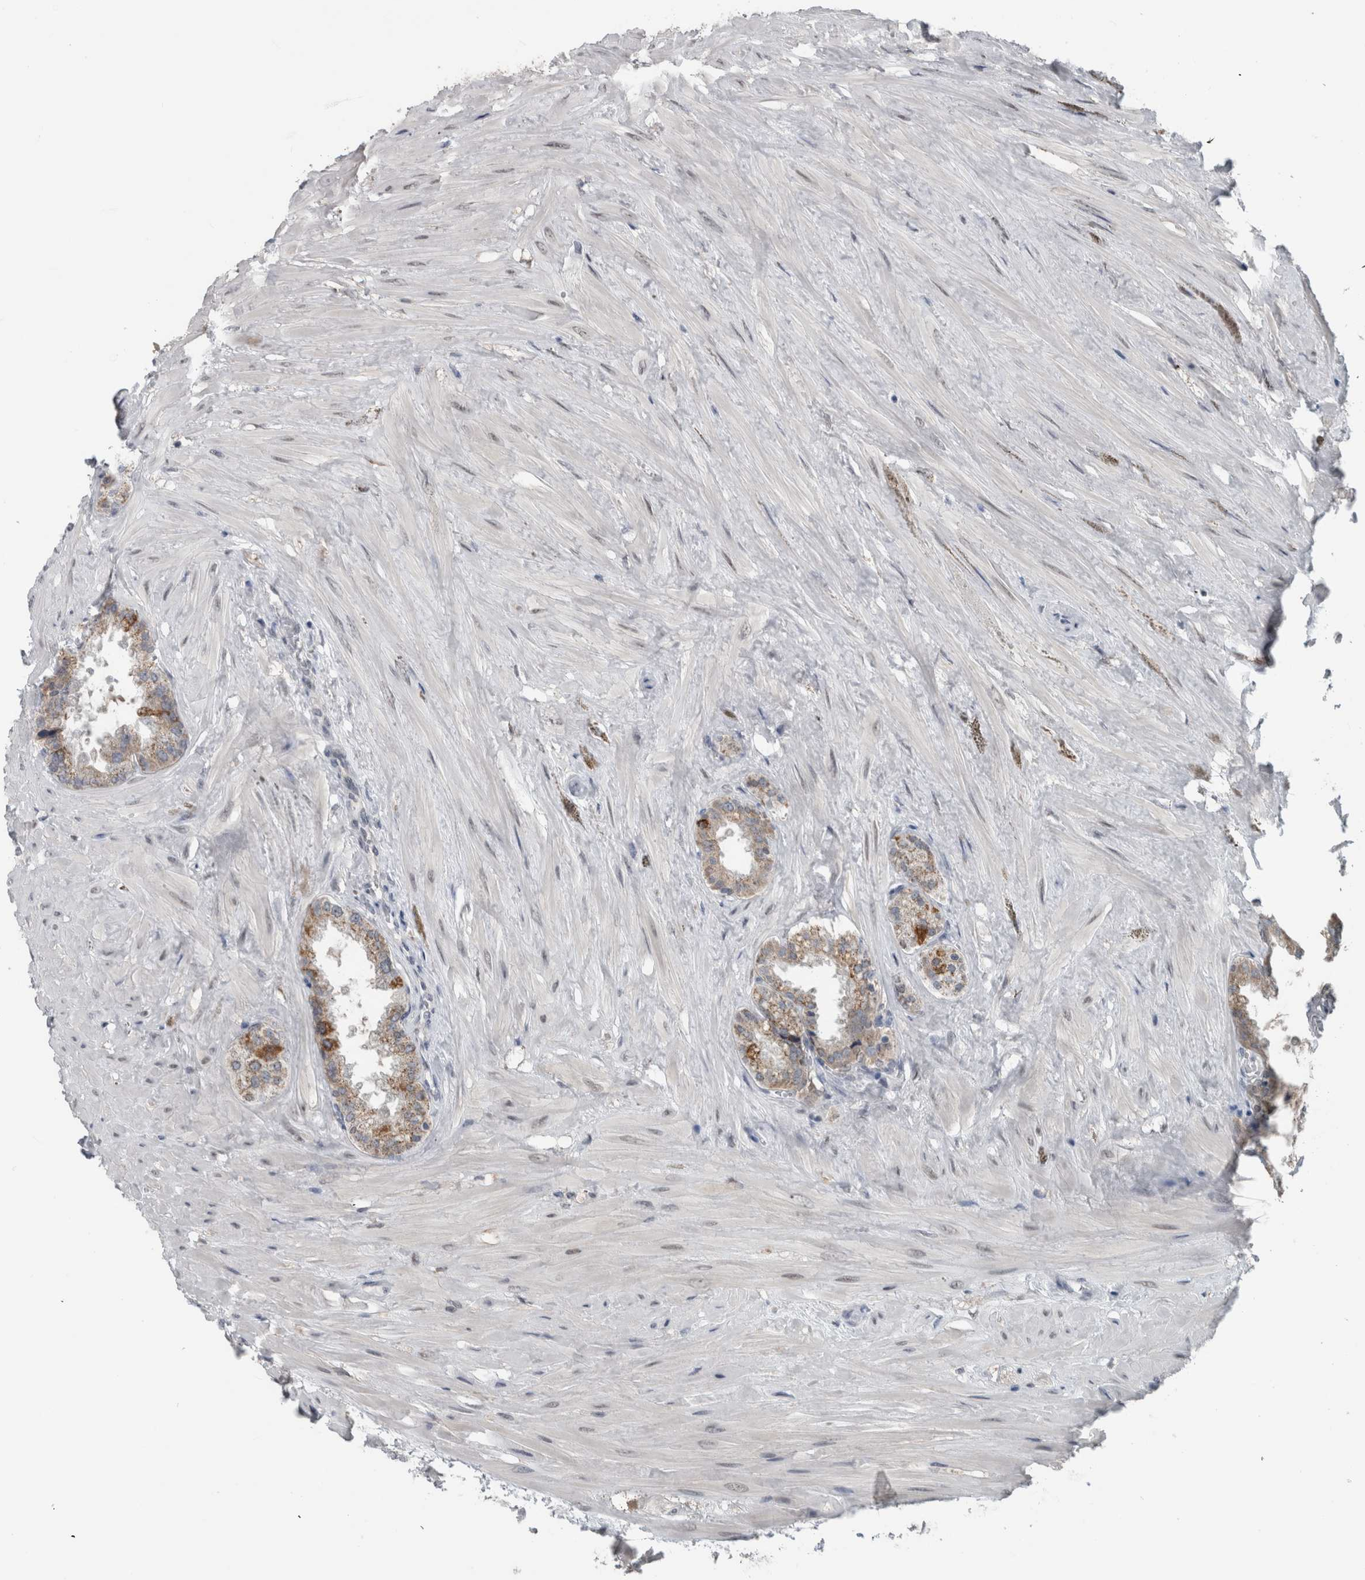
{"staining": {"intensity": "strong", "quantity": ">75%", "location": "cytoplasmic/membranous"}, "tissue": "seminal vesicle", "cell_type": "Glandular cells", "image_type": "normal", "snomed": [{"axis": "morphology", "description": "Normal tissue, NOS"}, {"axis": "topography", "description": "Seminal veicle"}], "caption": "Seminal vesicle stained for a protein reveals strong cytoplasmic/membranous positivity in glandular cells. Immunohistochemistry (ihc) stains the protein in brown and the nuclei are stained blue.", "gene": "ACSF2", "patient": {"sex": "male", "age": 46}}